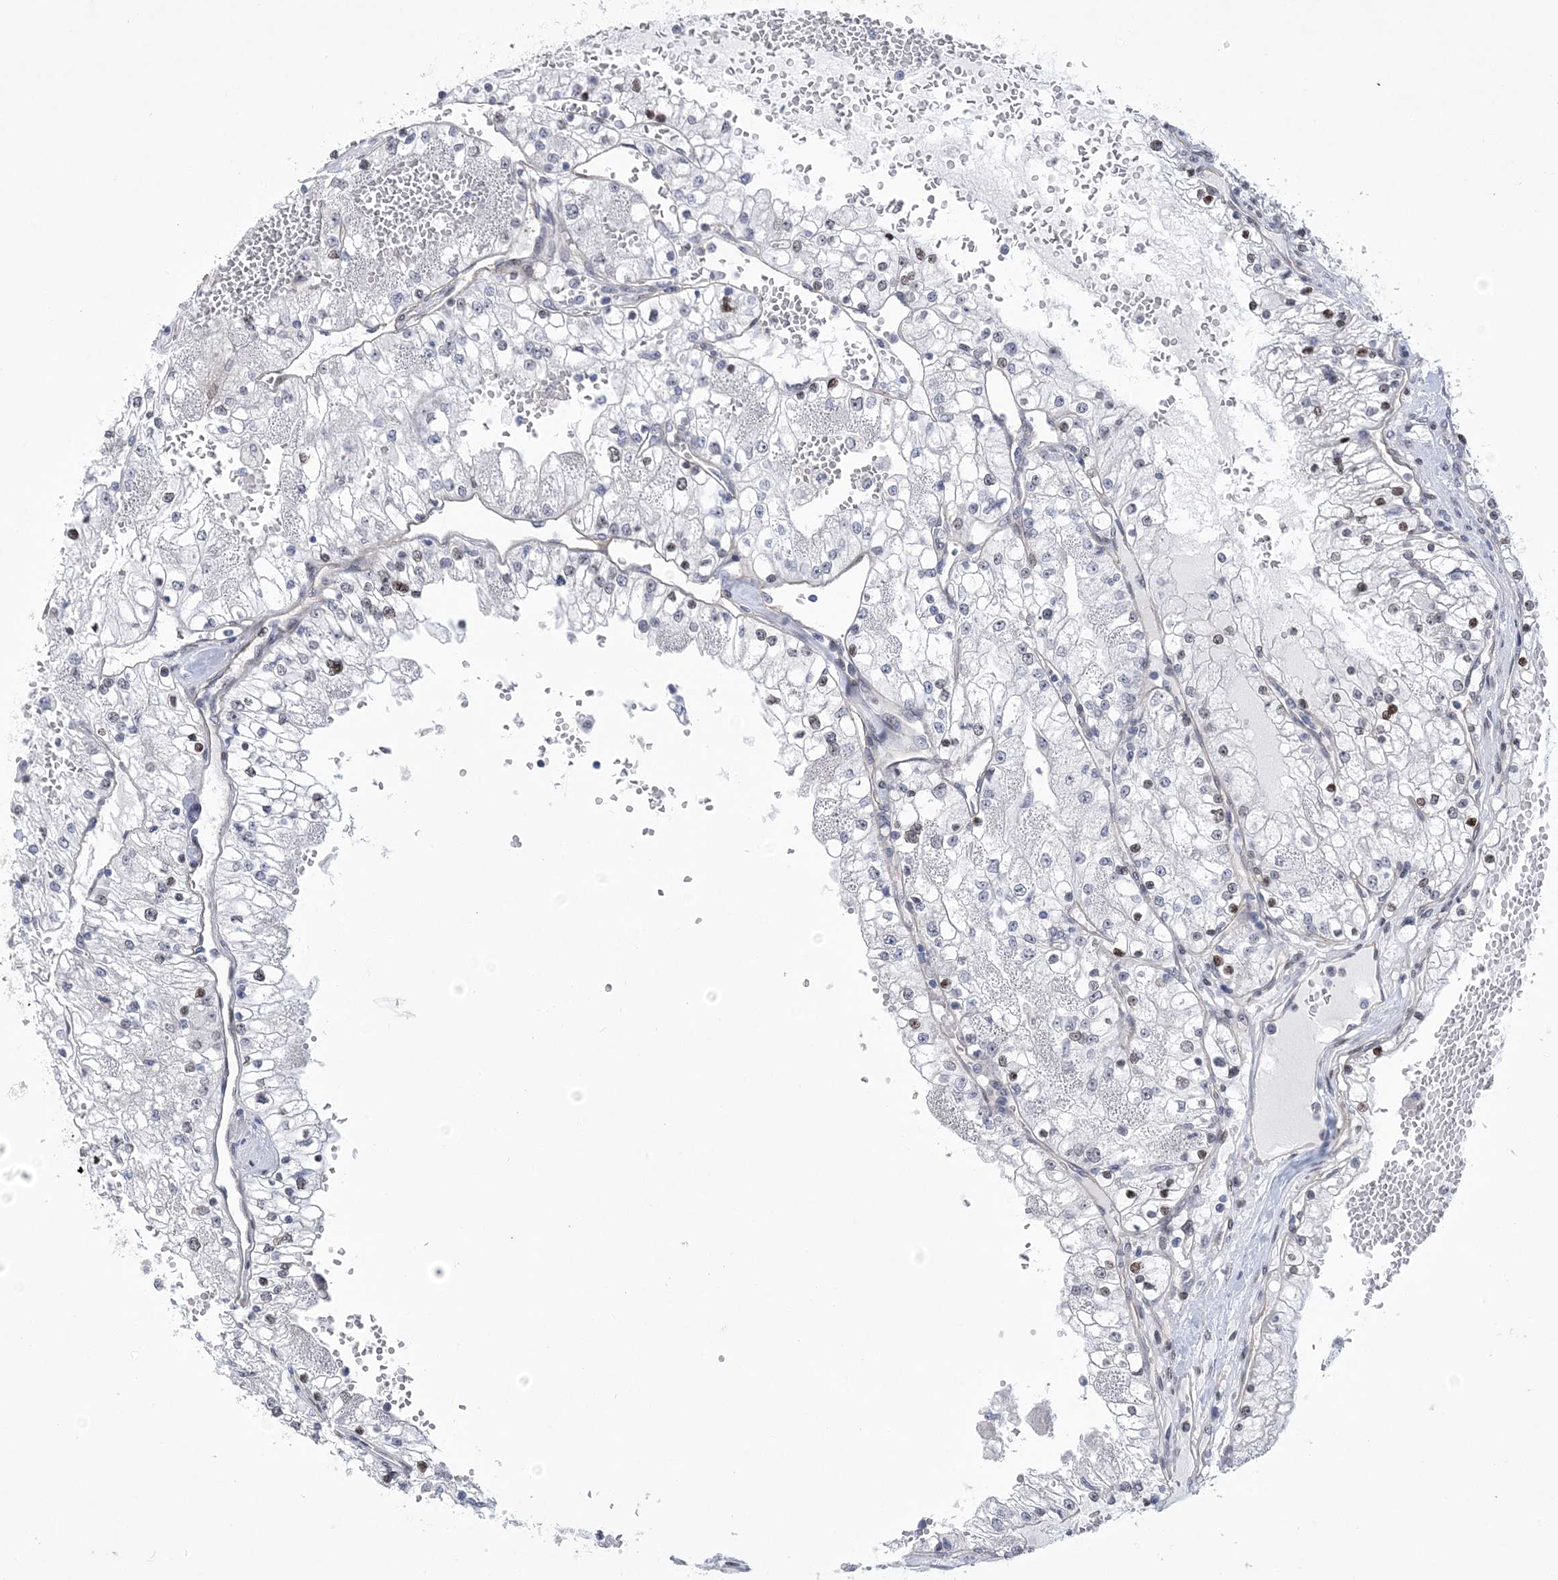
{"staining": {"intensity": "negative", "quantity": "none", "location": "none"}, "tissue": "renal cancer", "cell_type": "Tumor cells", "image_type": "cancer", "snomed": [{"axis": "morphology", "description": "Normal tissue, NOS"}, {"axis": "morphology", "description": "Adenocarcinoma, NOS"}, {"axis": "topography", "description": "Kidney"}], "caption": "Tumor cells are negative for protein expression in human renal cancer.", "gene": "HOMEZ", "patient": {"sex": "male", "age": 68}}